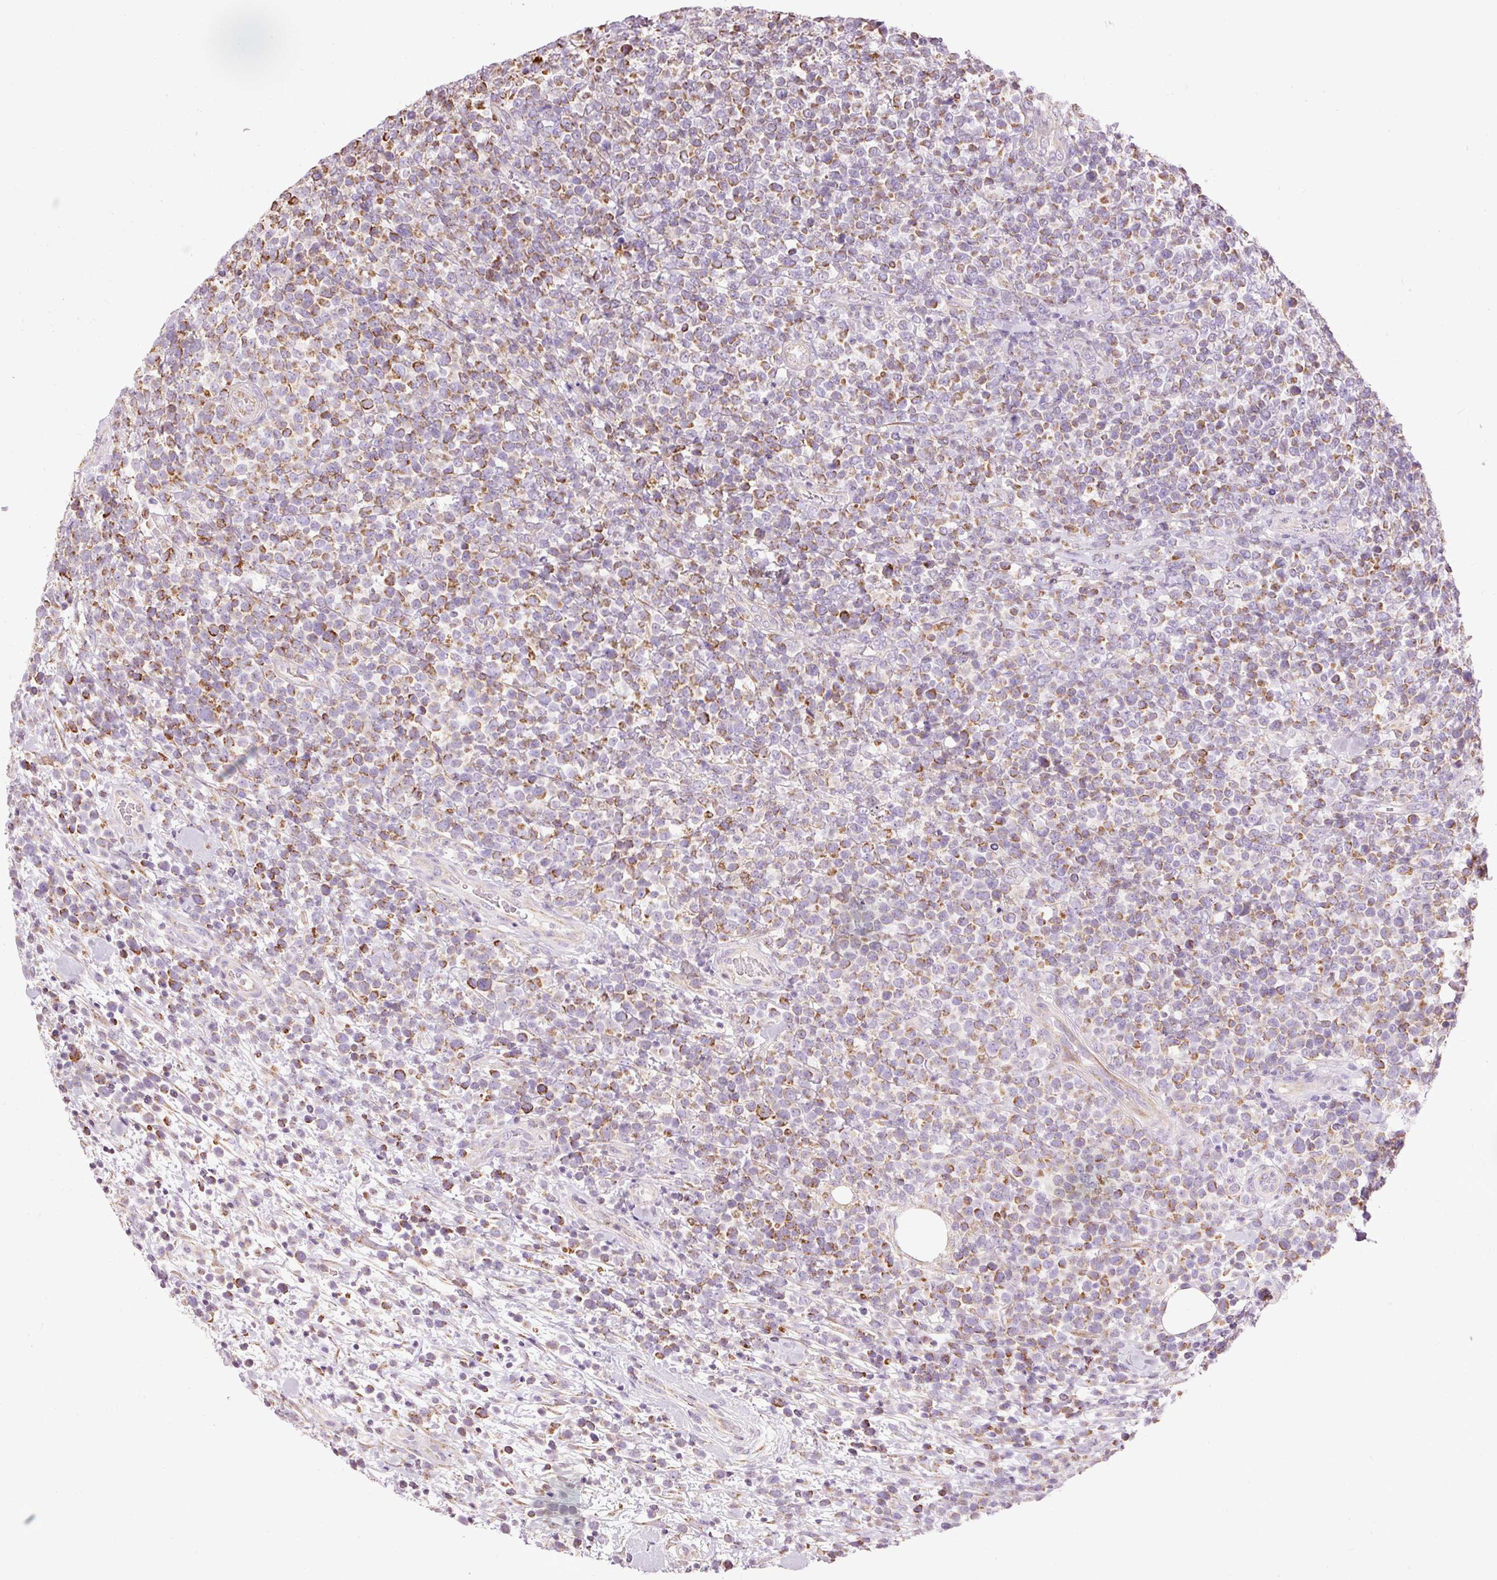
{"staining": {"intensity": "moderate", "quantity": "25%-75%", "location": "cytoplasmic/membranous"}, "tissue": "lymphoma", "cell_type": "Tumor cells", "image_type": "cancer", "snomed": [{"axis": "morphology", "description": "Malignant lymphoma, non-Hodgkin's type, High grade"}, {"axis": "topography", "description": "Soft tissue"}], "caption": "High-power microscopy captured an immunohistochemistry photomicrograph of malignant lymphoma, non-Hodgkin's type (high-grade), revealing moderate cytoplasmic/membranous expression in approximately 25%-75% of tumor cells.", "gene": "PRDX5", "patient": {"sex": "female", "age": 56}}